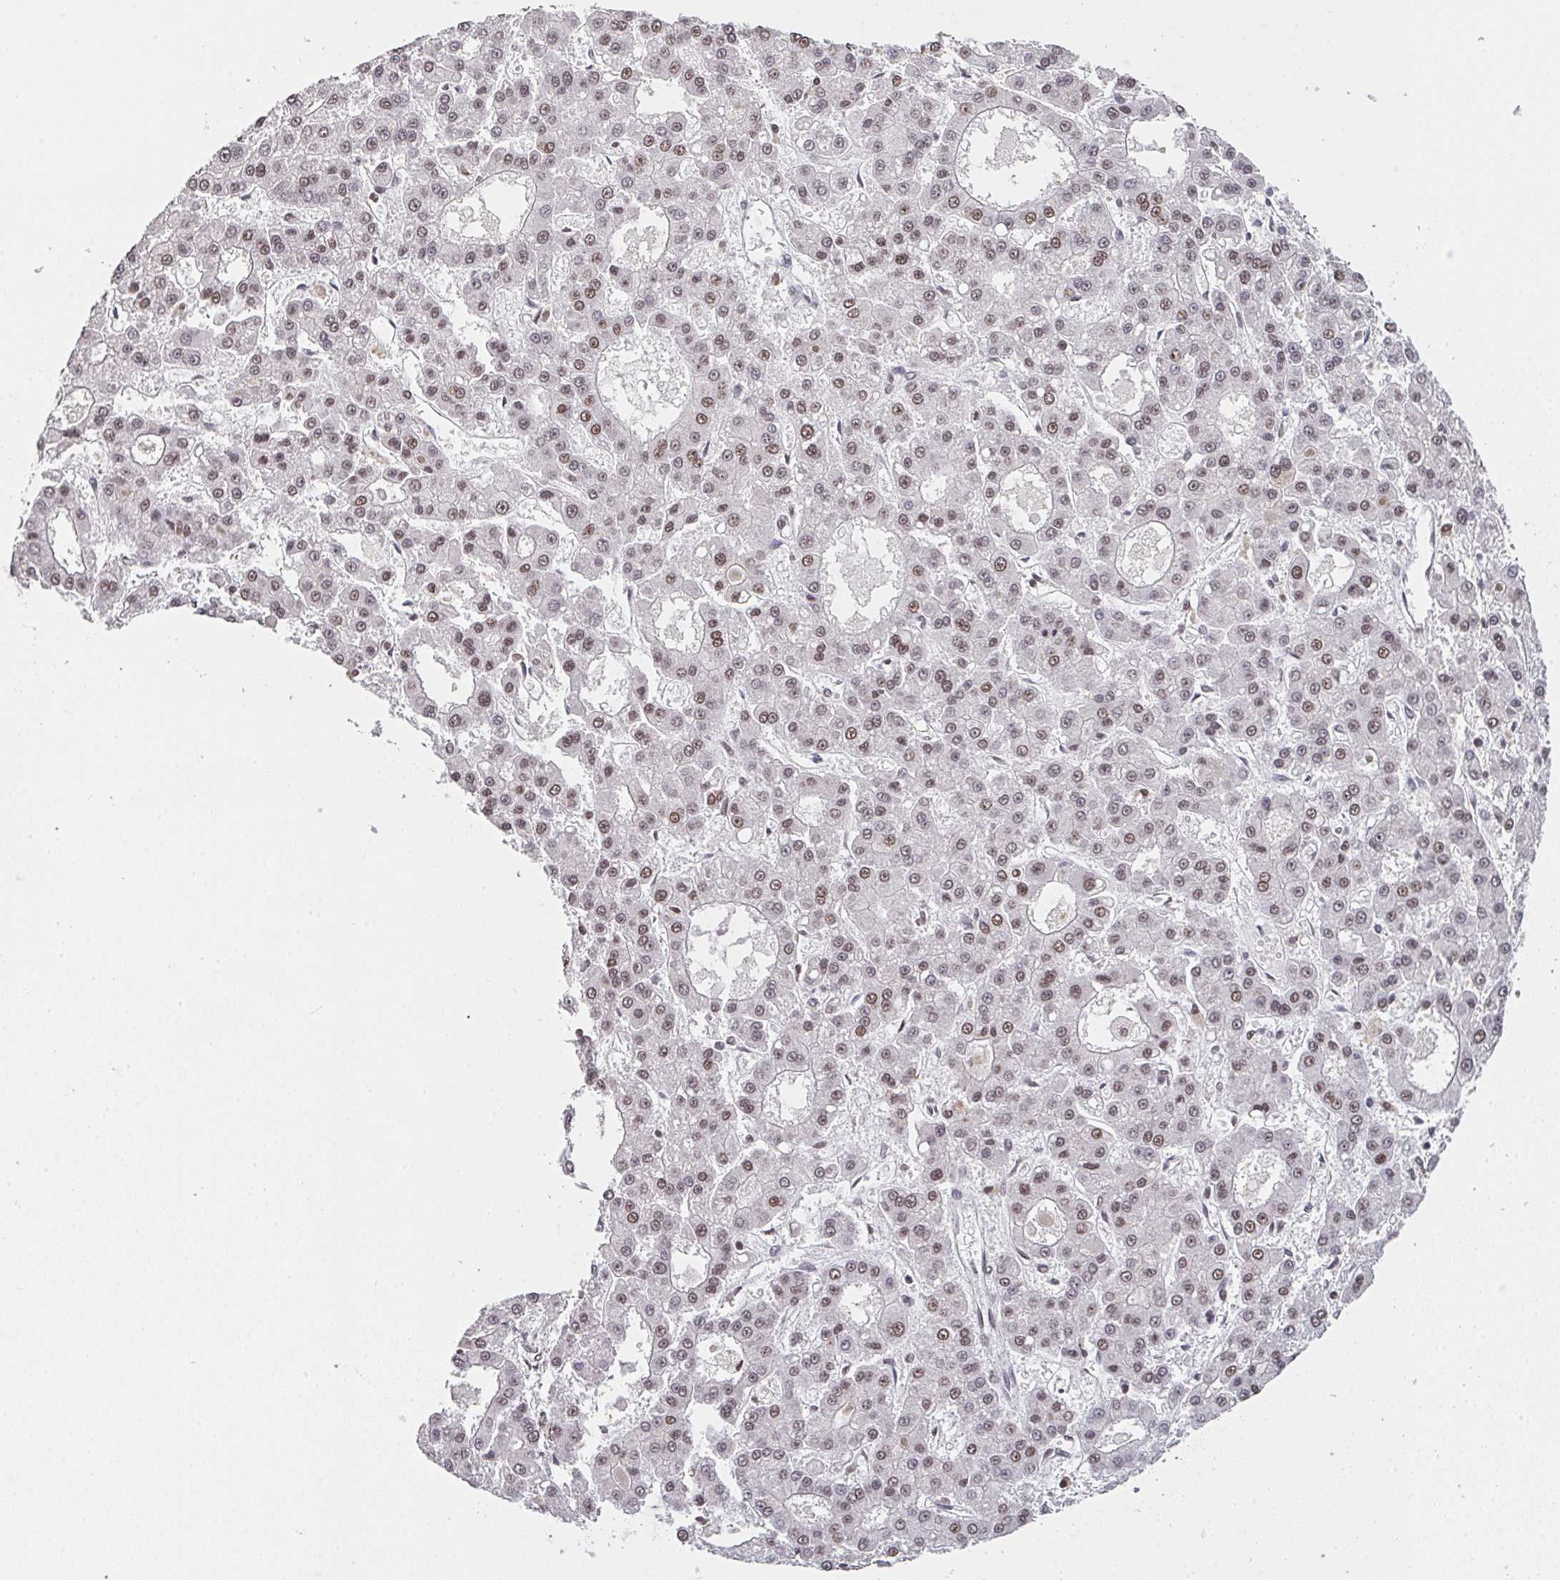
{"staining": {"intensity": "moderate", "quantity": ">75%", "location": "nuclear"}, "tissue": "liver cancer", "cell_type": "Tumor cells", "image_type": "cancer", "snomed": [{"axis": "morphology", "description": "Carcinoma, Hepatocellular, NOS"}, {"axis": "topography", "description": "Liver"}], "caption": "Hepatocellular carcinoma (liver) stained with immunohistochemistry (IHC) exhibits moderate nuclear staining in about >75% of tumor cells.", "gene": "DKC1", "patient": {"sex": "male", "age": 70}}